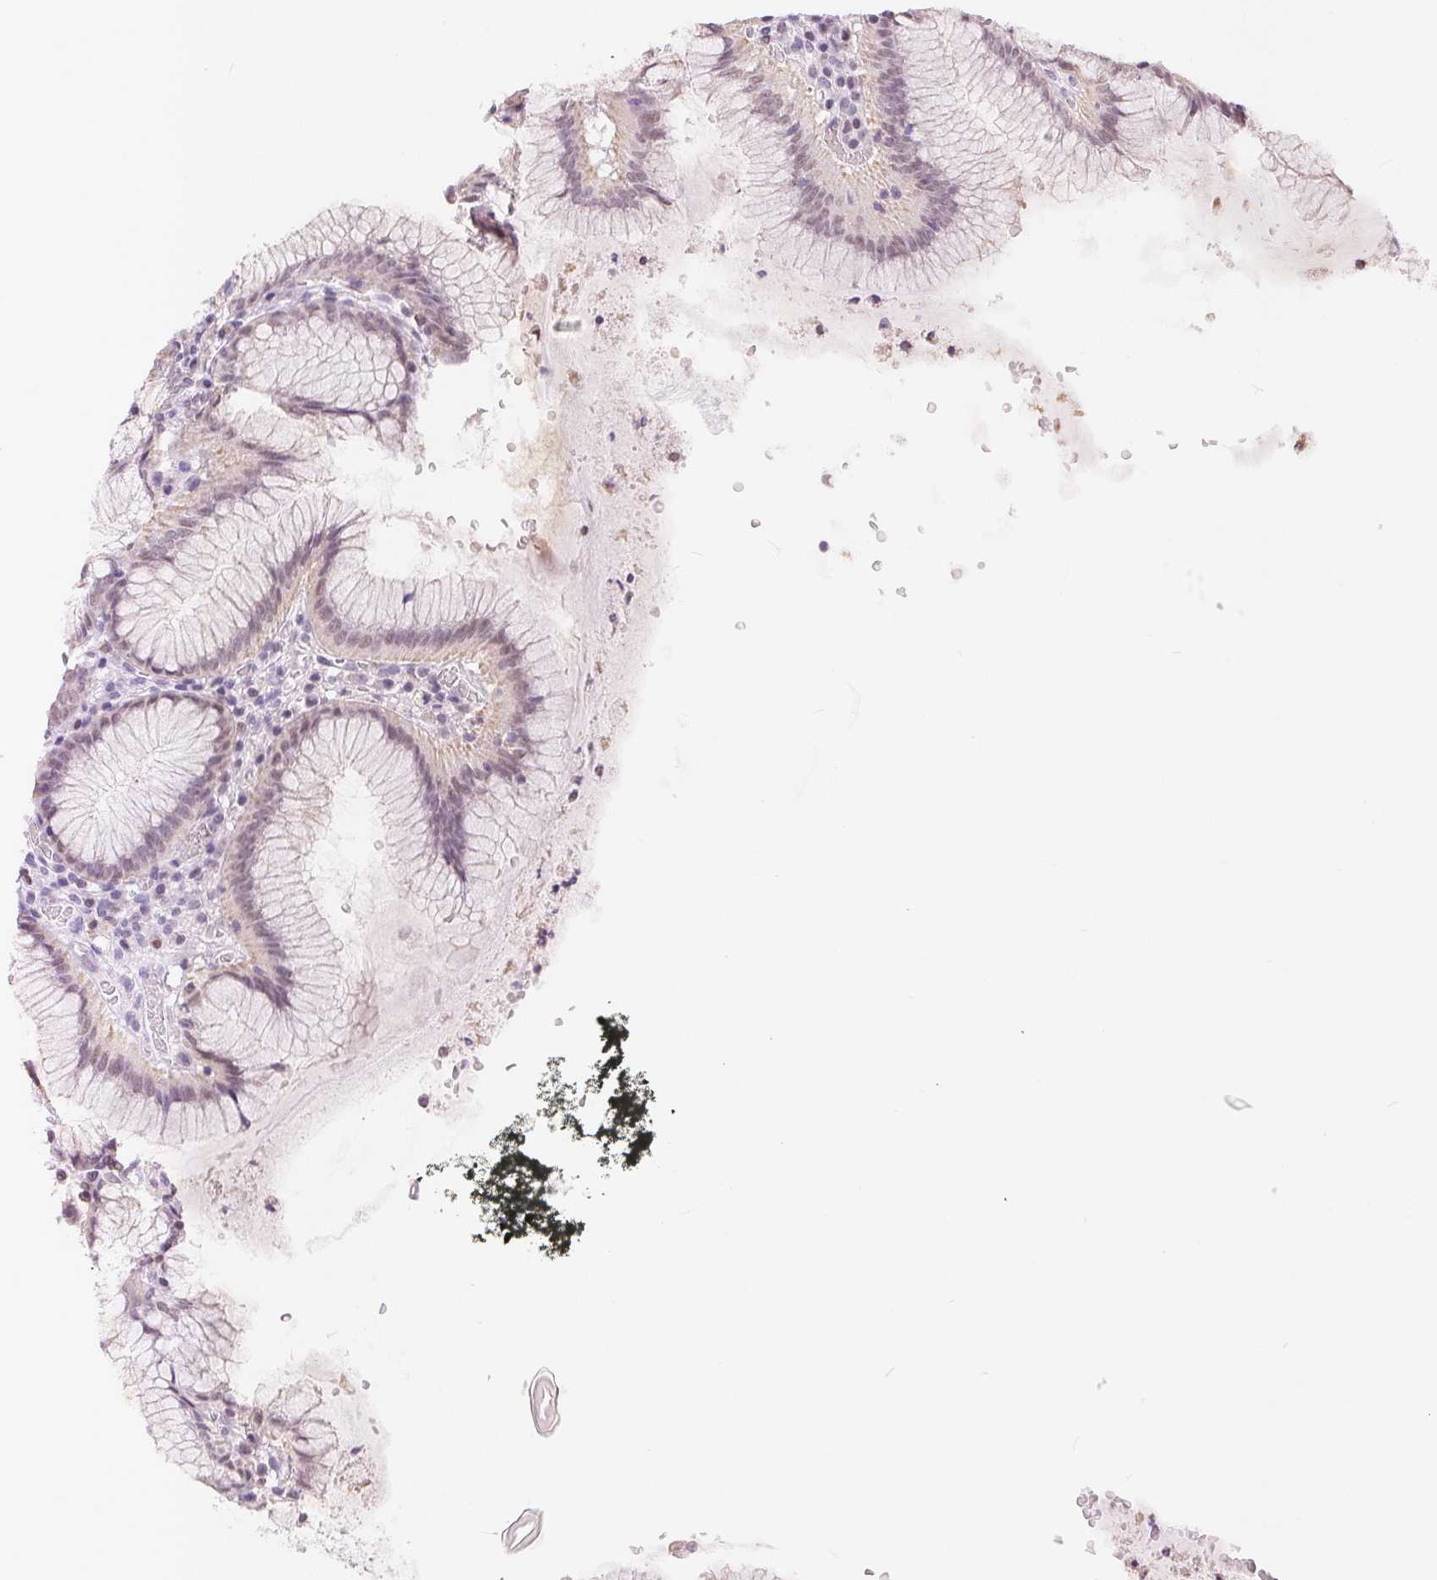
{"staining": {"intensity": "weak", "quantity": "<25%", "location": "cytoplasmic/membranous,nuclear"}, "tissue": "stomach", "cell_type": "Glandular cells", "image_type": "normal", "snomed": [{"axis": "morphology", "description": "Normal tissue, NOS"}, {"axis": "topography", "description": "Stomach"}], "caption": "The micrograph demonstrates no staining of glandular cells in benign stomach. The staining is performed using DAB brown chromogen with nuclei counter-stained in using hematoxylin.", "gene": "POU2F2", "patient": {"sex": "male", "age": 55}}